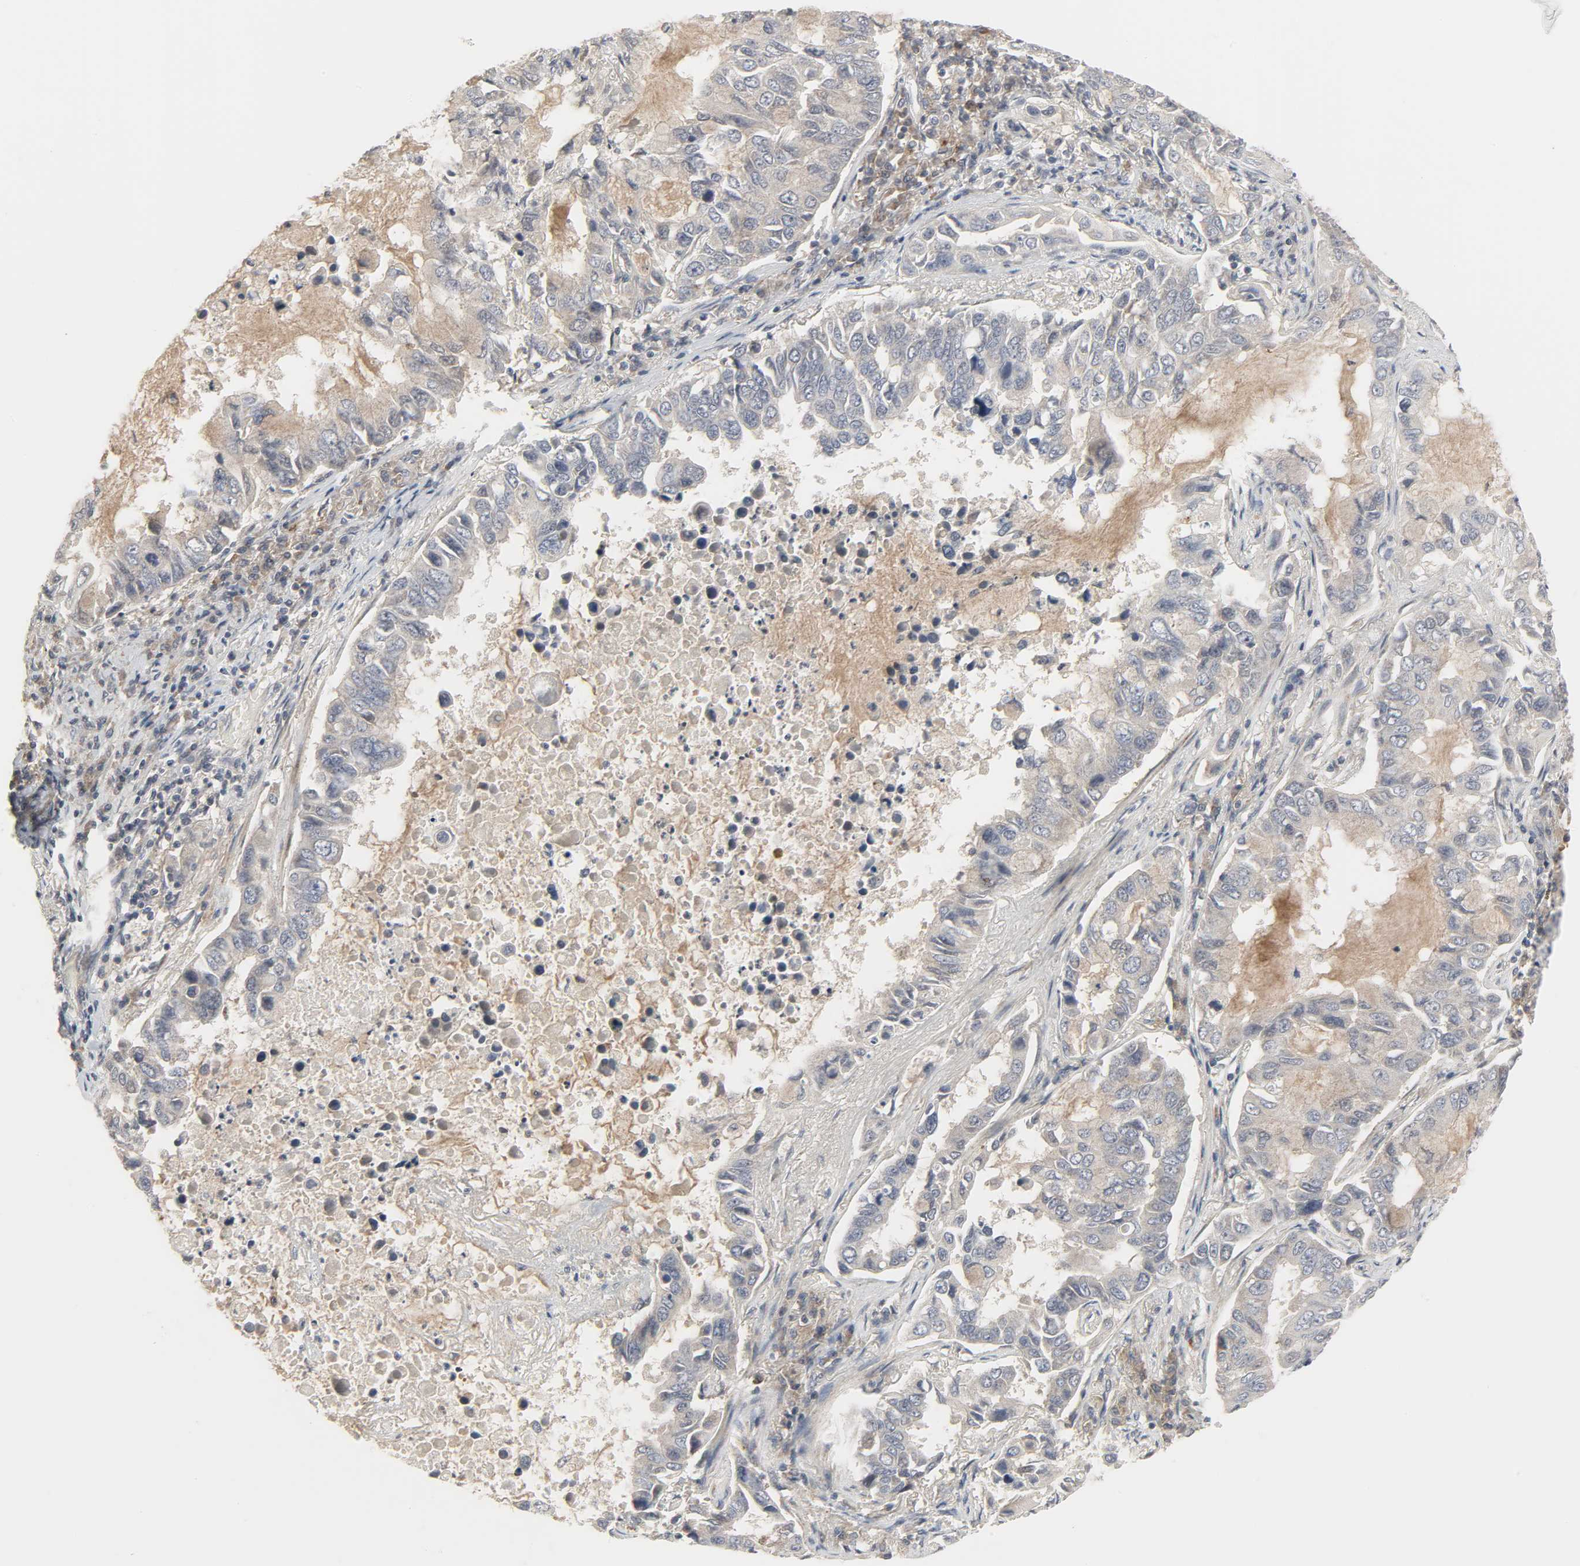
{"staining": {"intensity": "moderate", "quantity": "<25%", "location": "cytoplasmic/membranous"}, "tissue": "lung cancer", "cell_type": "Tumor cells", "image_type": "cancer", "snomed": [{"axis": "morphology", "description": "Adenocarcinoma, NOS"}, {"axis": "topography", "description": "Lung"}], "caption": "Protein staining of adenocarcinoma (lung) tissue demonstrates moderate cytoplasmic/membranous positivity in approximately <25% of tumor cells.", "gene": "CLIP1", "patient": {"sex": "male", "age": 64}}